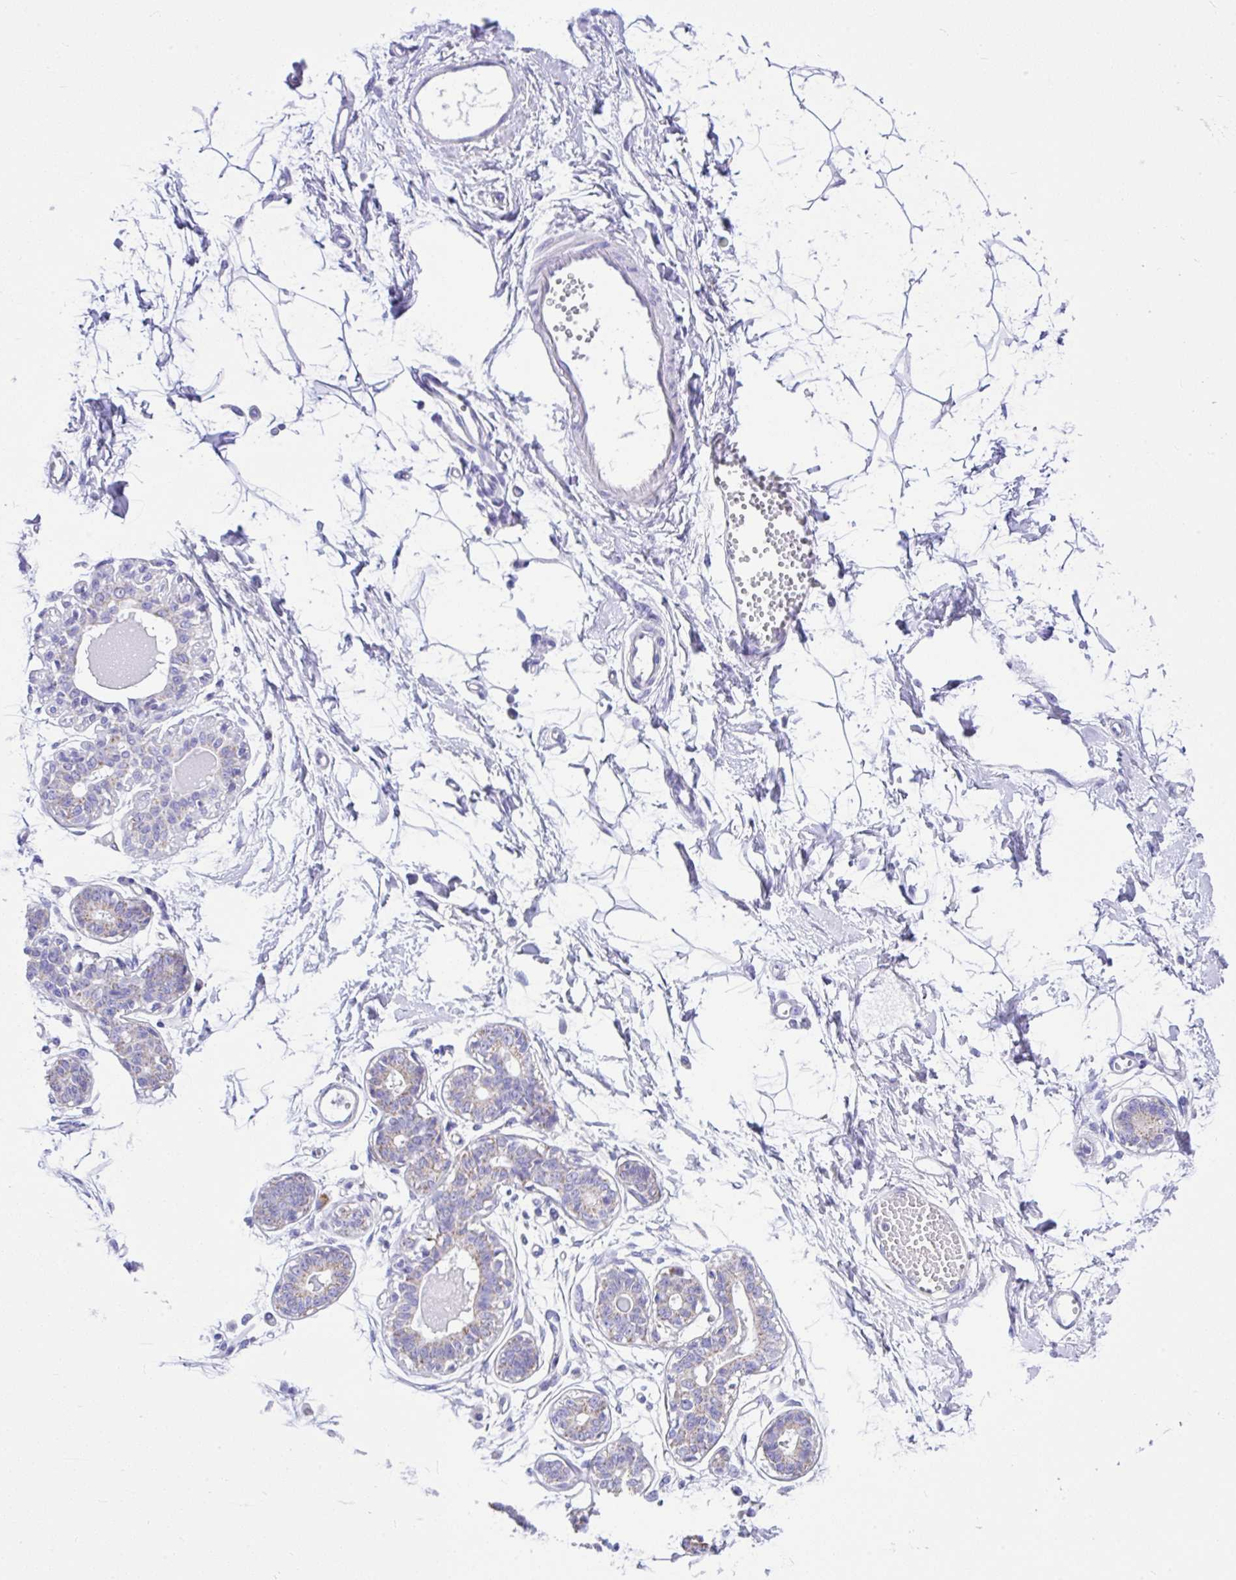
{"staining": {"intensity": "negative", "quantity": "none", "location": "none"}, "tissue": "breast", "cell_type": "Adipocytes", "image_type": "normal", "snomed": [{"axis": "morphology", "description": "Normal tissue, NOS"}, {"axis": "topography", "description": "Breast"}], "caption": "Breast was stained to show a protein in brown. There is no significant expression in adipocytes. (DAB immunohistochemistry (IHC) with hematoxylin counter stain).", "gene": "SLC13A1", "patient": {"sex": "female", "age": 45}}